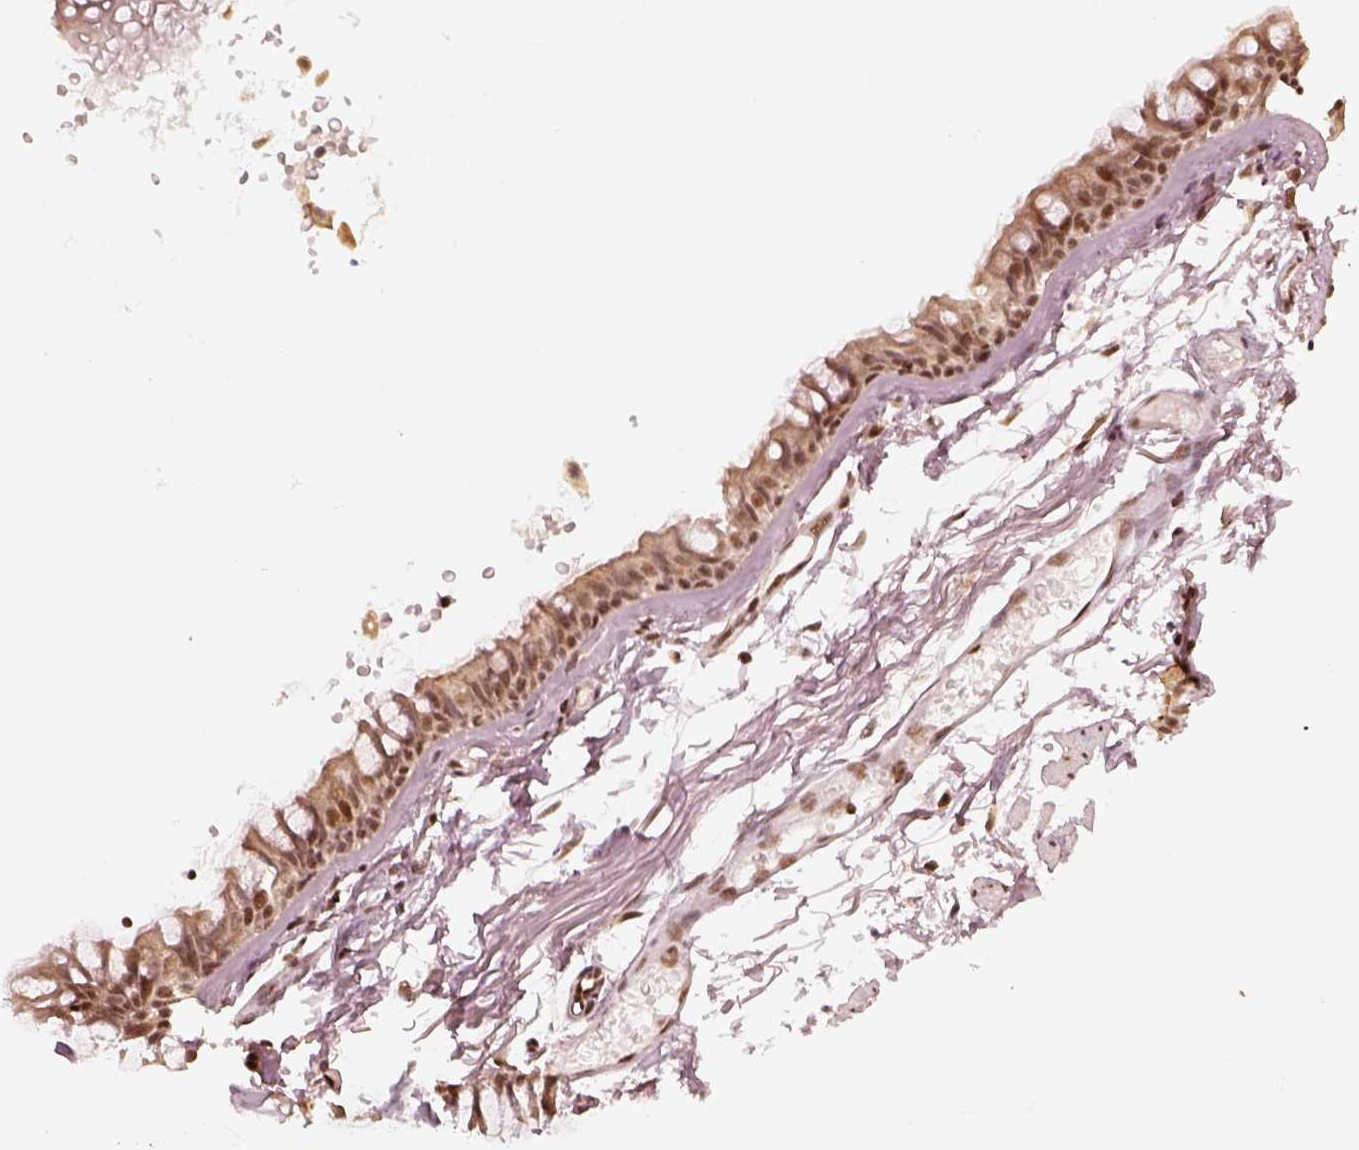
{"staining": {"intensity": "strong", "quantity": "<25%", "location": "nuclear"}, "tissue": "soft tissue", "cell_type": "Chondrocytes", "image_type": "normal", "snomed": [{"axis": "morphology", "description": "Normal tissue, NOS"}, {"axis": "topography", "description": "Cartilage tissue"}, {"axis": "topography", "description": "Bronchus"}], "caption": "Normal soft tissue demonstrates strong nuclear staining in about <25% of chondrocytes.", "gene": "GMEB2", "patient": {"sex": "female", "age": 79}}